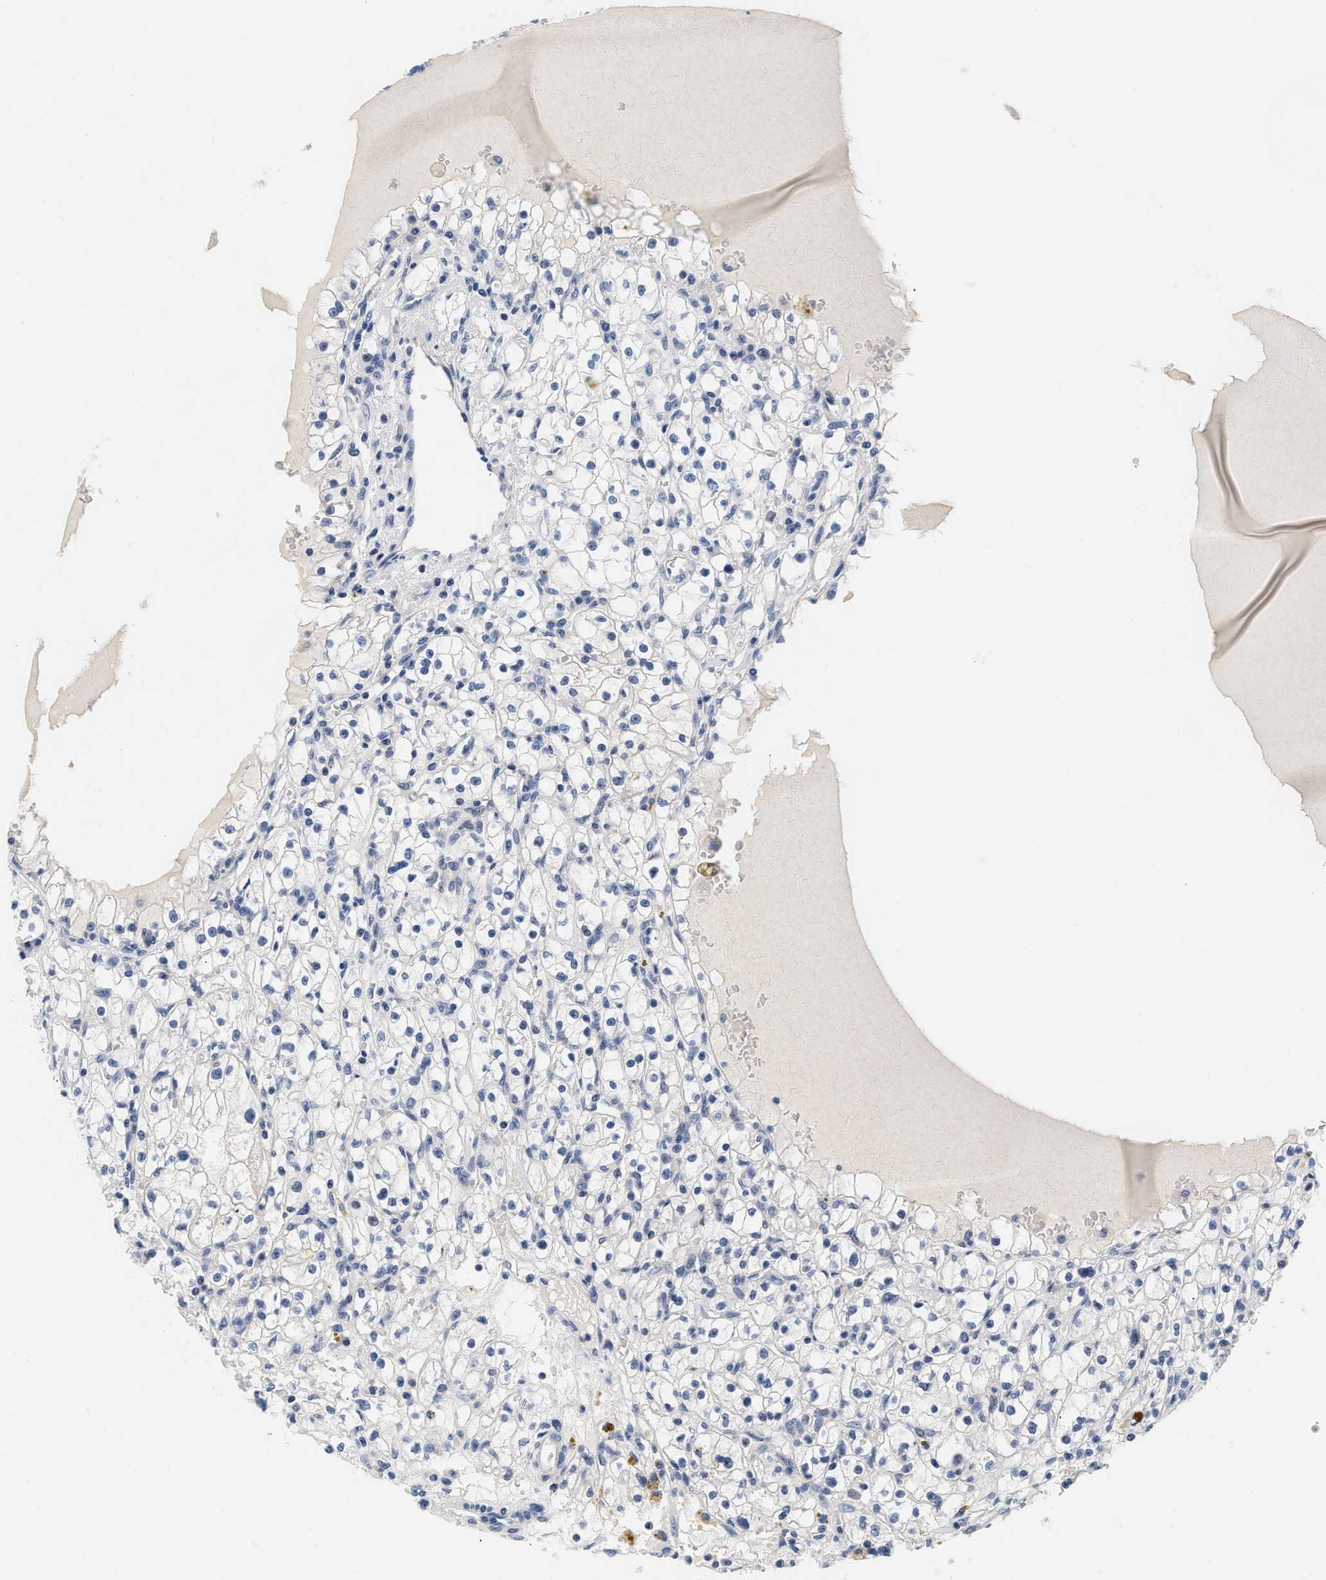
{"staining": {"intensity": "negative", "quantity": "none", "location": "none"}, "tissue": "renal cancer", "cell_type": "Tumor cells", "image_type": "cancer", "snomed": [{"axis": "morphology", "description": "Adenocarcinoma, NOS"}, {"axis": "topography", "description": "Kidney"}], "caption": "An immunohistochemistry (IHC) histopathology image of renal cancer (adenocarcinoma) is shown. There is no staining in tumor cells of renal cancer (adenocarcinoma). (DAB (3,3'-diaminobenzidine) immunohistochemistry, high magnification).", "gene": "PDP1", "patient": {"sex": "male", "age": 56}}